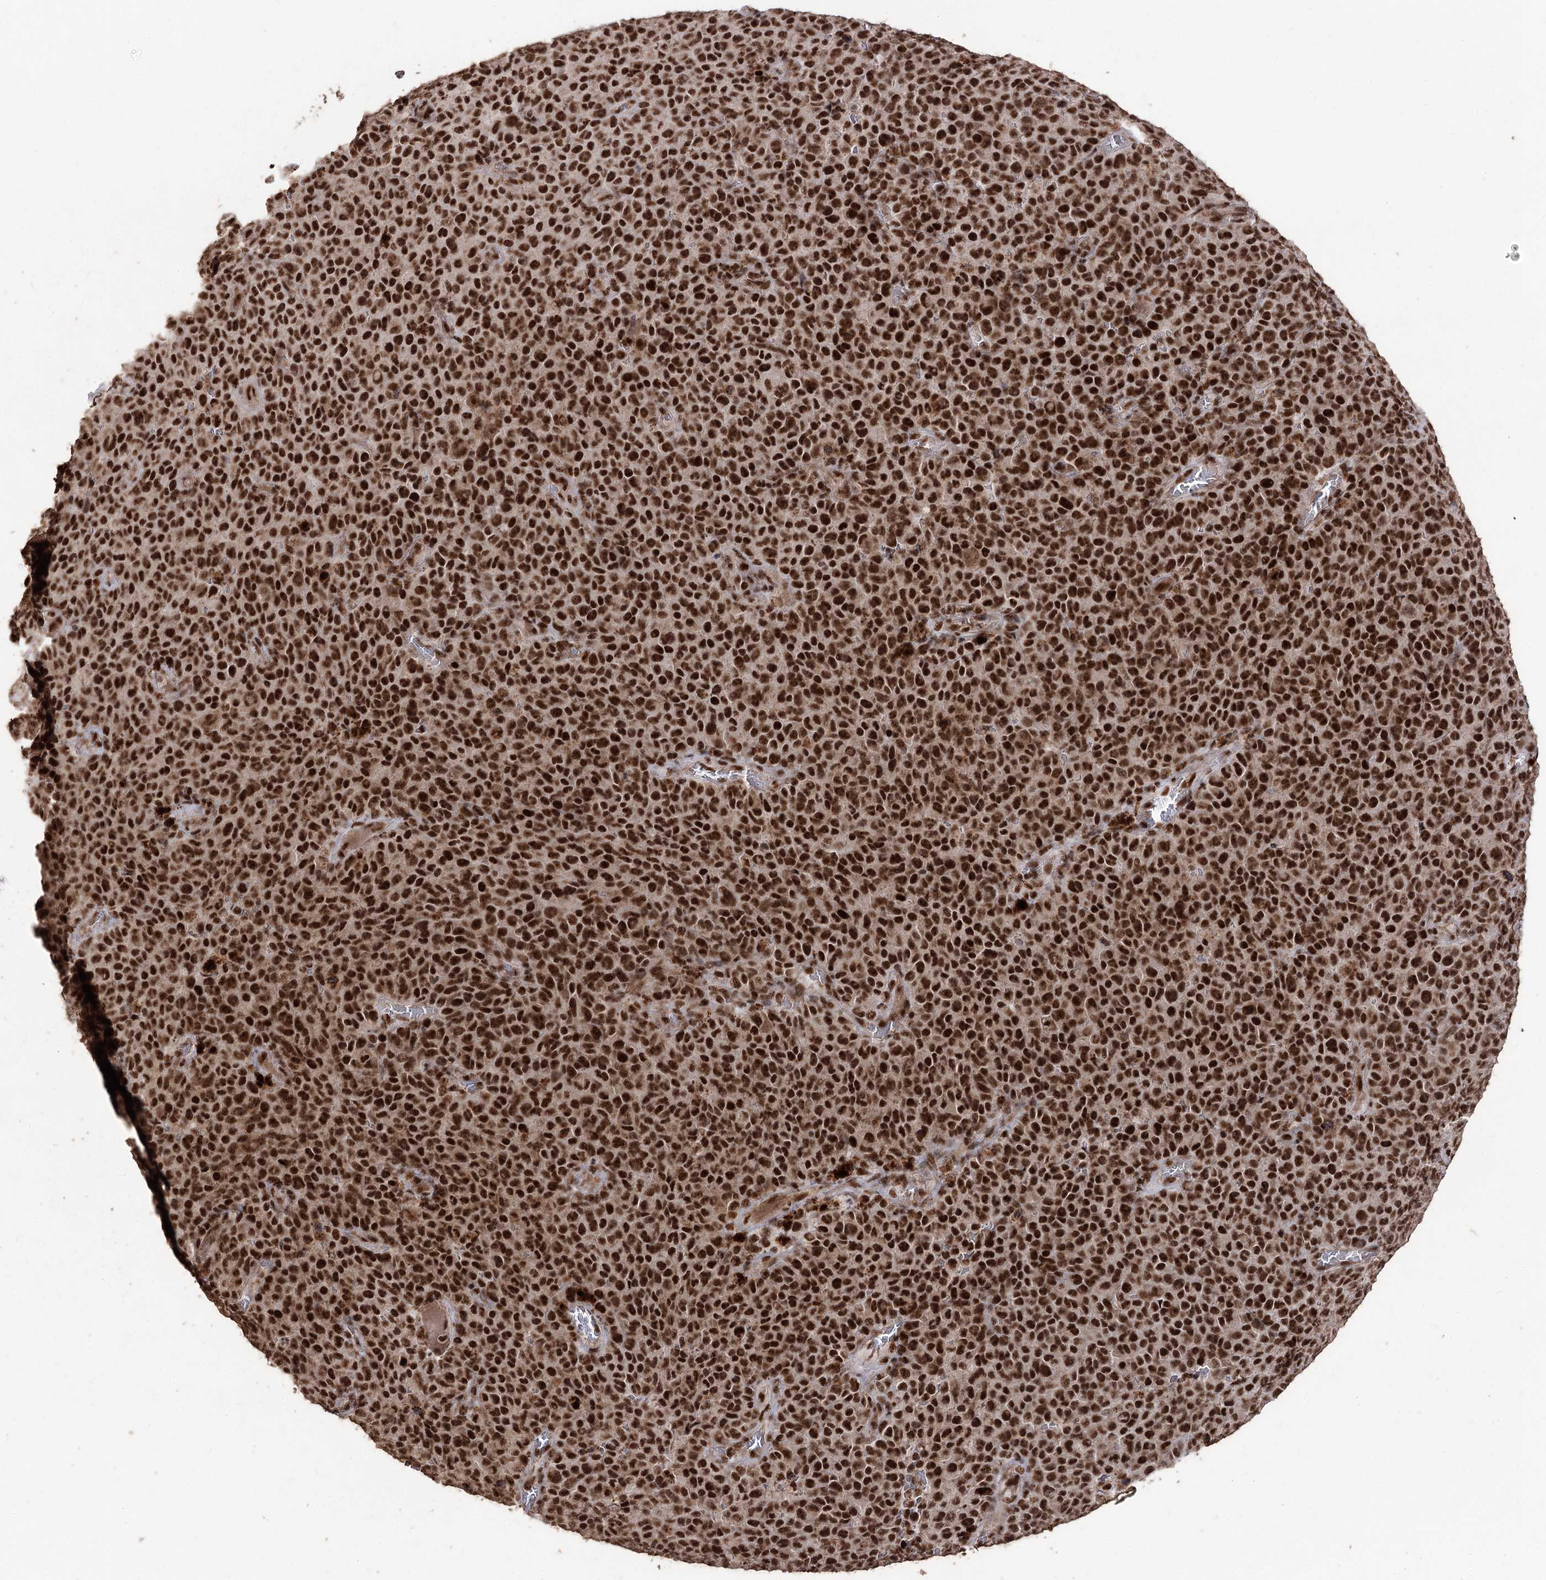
{"staining": {"intensity": "strong", "quantity": ">75%", "location": "nuclear"}, "tissue": "melanoma", "cell_type": "Tumor cells", "image_type": "cancer", "snomed": [{"axis": "morphology", "description": "Malignant melanoma, NOS"}, {"axis": "topography", "description": "Skin"}], "caption": "This micrograph reveals immunohistochemistry (IHC) staining of human malignant melanoma, with high strong nuclear expression in about >75% of tumor cells.", "gene": "U2SURP", "patient": {"sex": "female", "age": 82}}